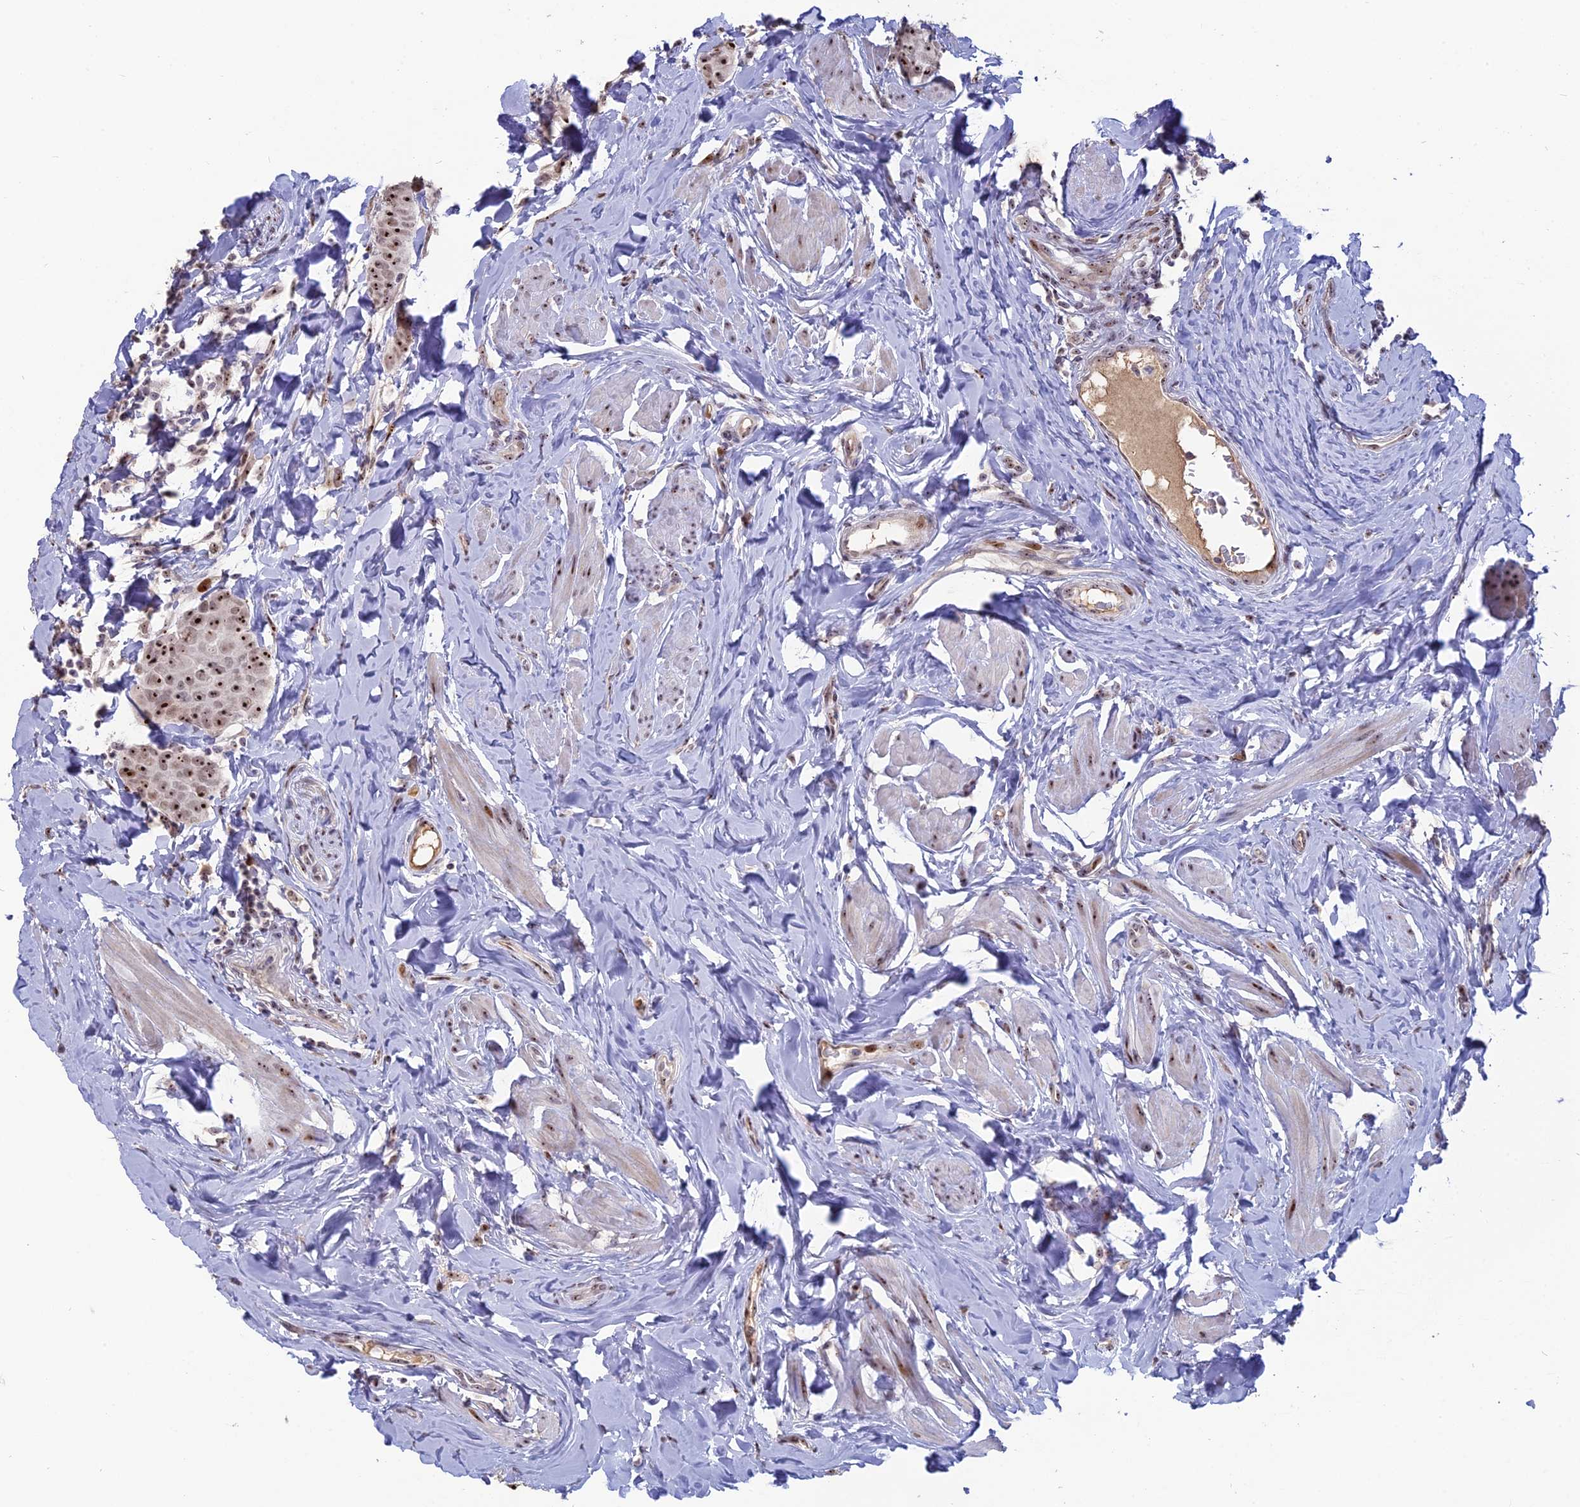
{"staining": {"intensity": "strong", "quantity": ">75%", "location": "nuclear"}, "tissue": "breast cancer", "cell_type": "Tumor cells", "image_type": "cancer", "snomed": [{"axis": "morphology", "description": "Duct carcinoma"}, {"axis": "topography", "description": "Breast"}], "caption": "Immunohistochemical staining of breast cancer (intraductal carcinoma) demonstrates strong nuclear protein staining in approximately >75% of tumor cells.", "gene": "FAM131A", "patient": {"sex": "female", "age": 40}}